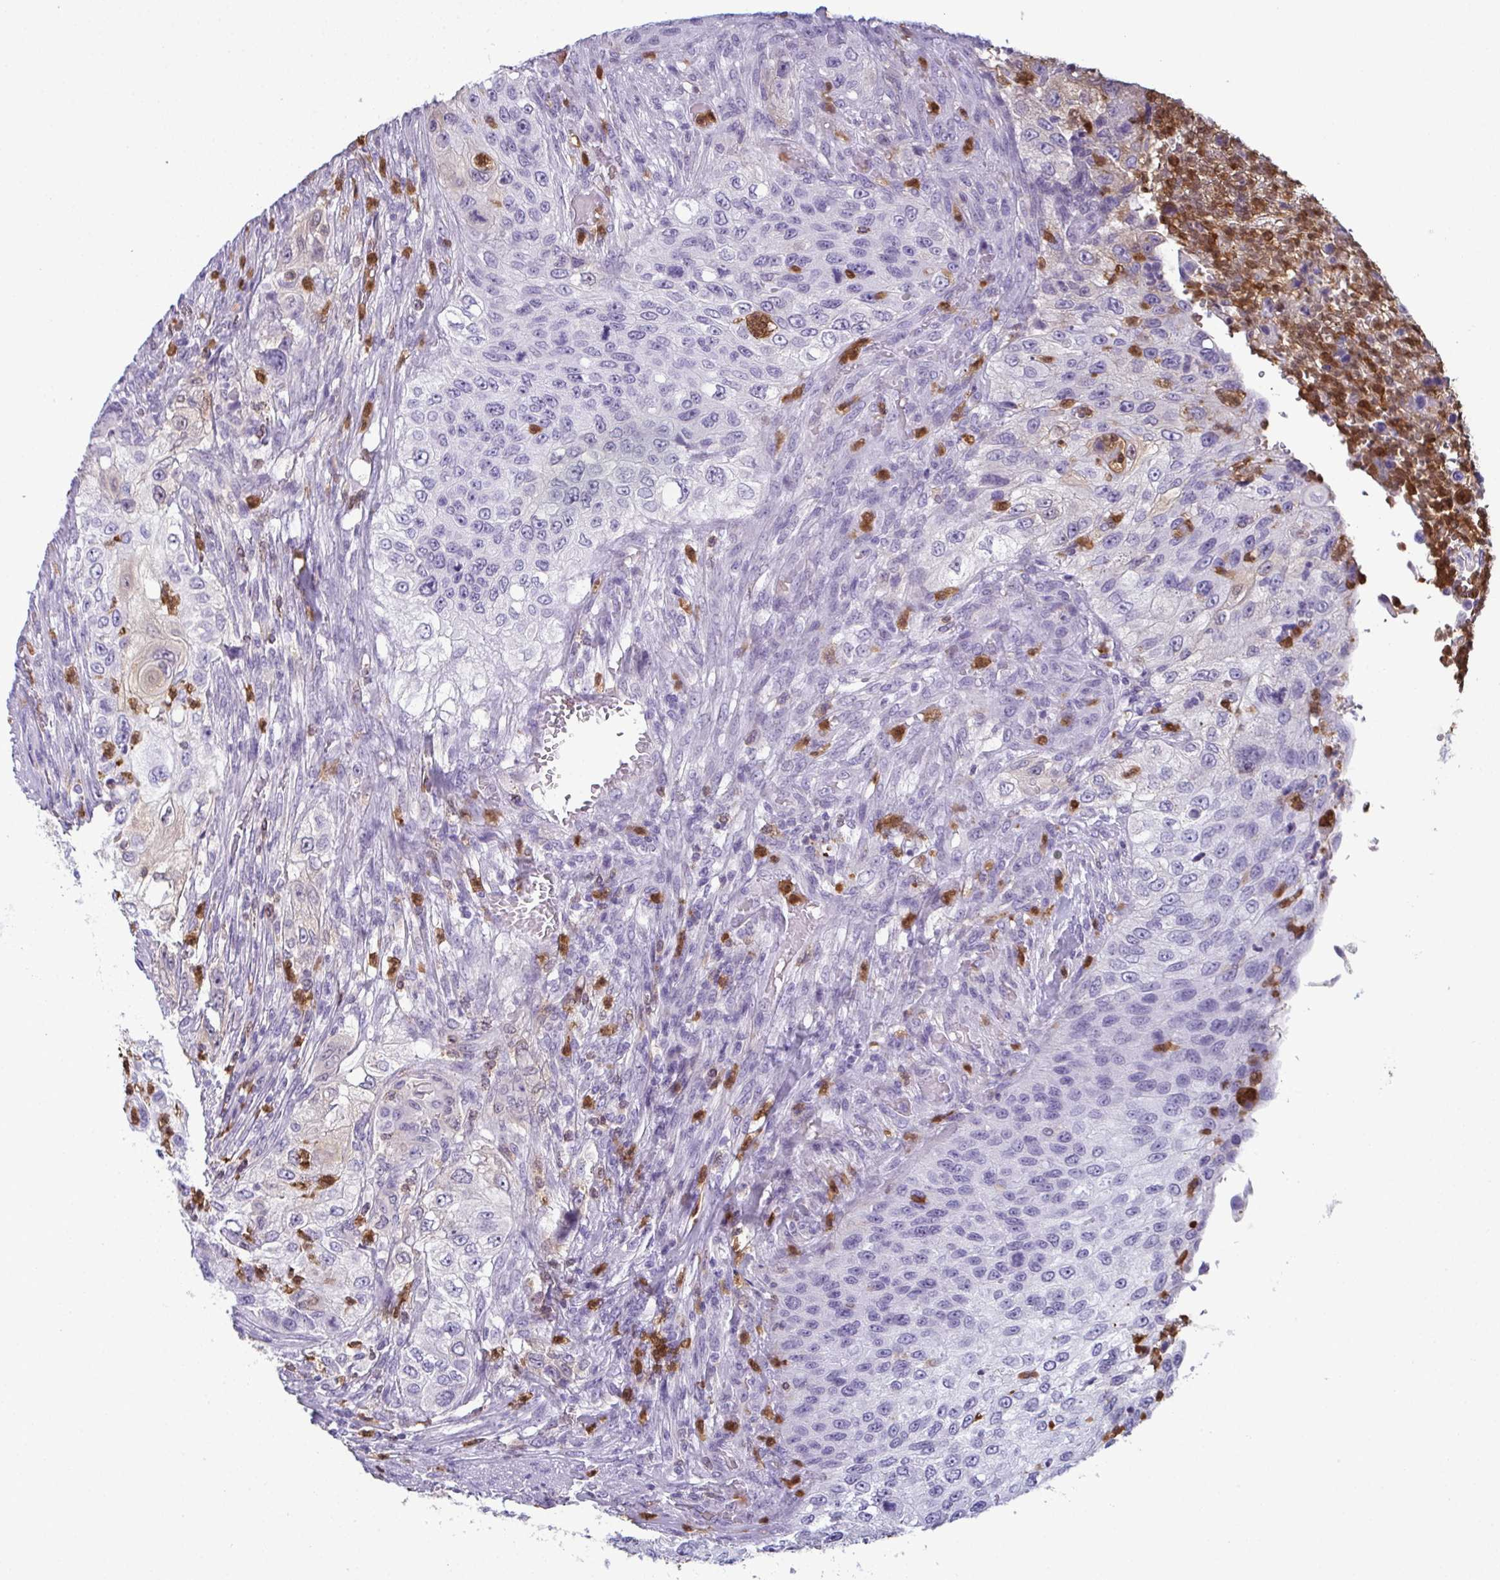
{"staining": {"intensity": "negative", "quantity": "none", "location": "none"}, "tissue": "urothelial cancer", "cell_type": "Tumor cells", "image_type": "cancer", "snomed": [{"axis": "morphology", "description": "Urothelial carcinoma, High grade"}, {"axis": "topography", "description": "Urinary bladder"}], "caption": "The micrograph reveals no significant staining in tumor cells of high-grade urothelial carcinoma.", "gene": "CDA", "patient": {"sex": "female", "age": 60}}